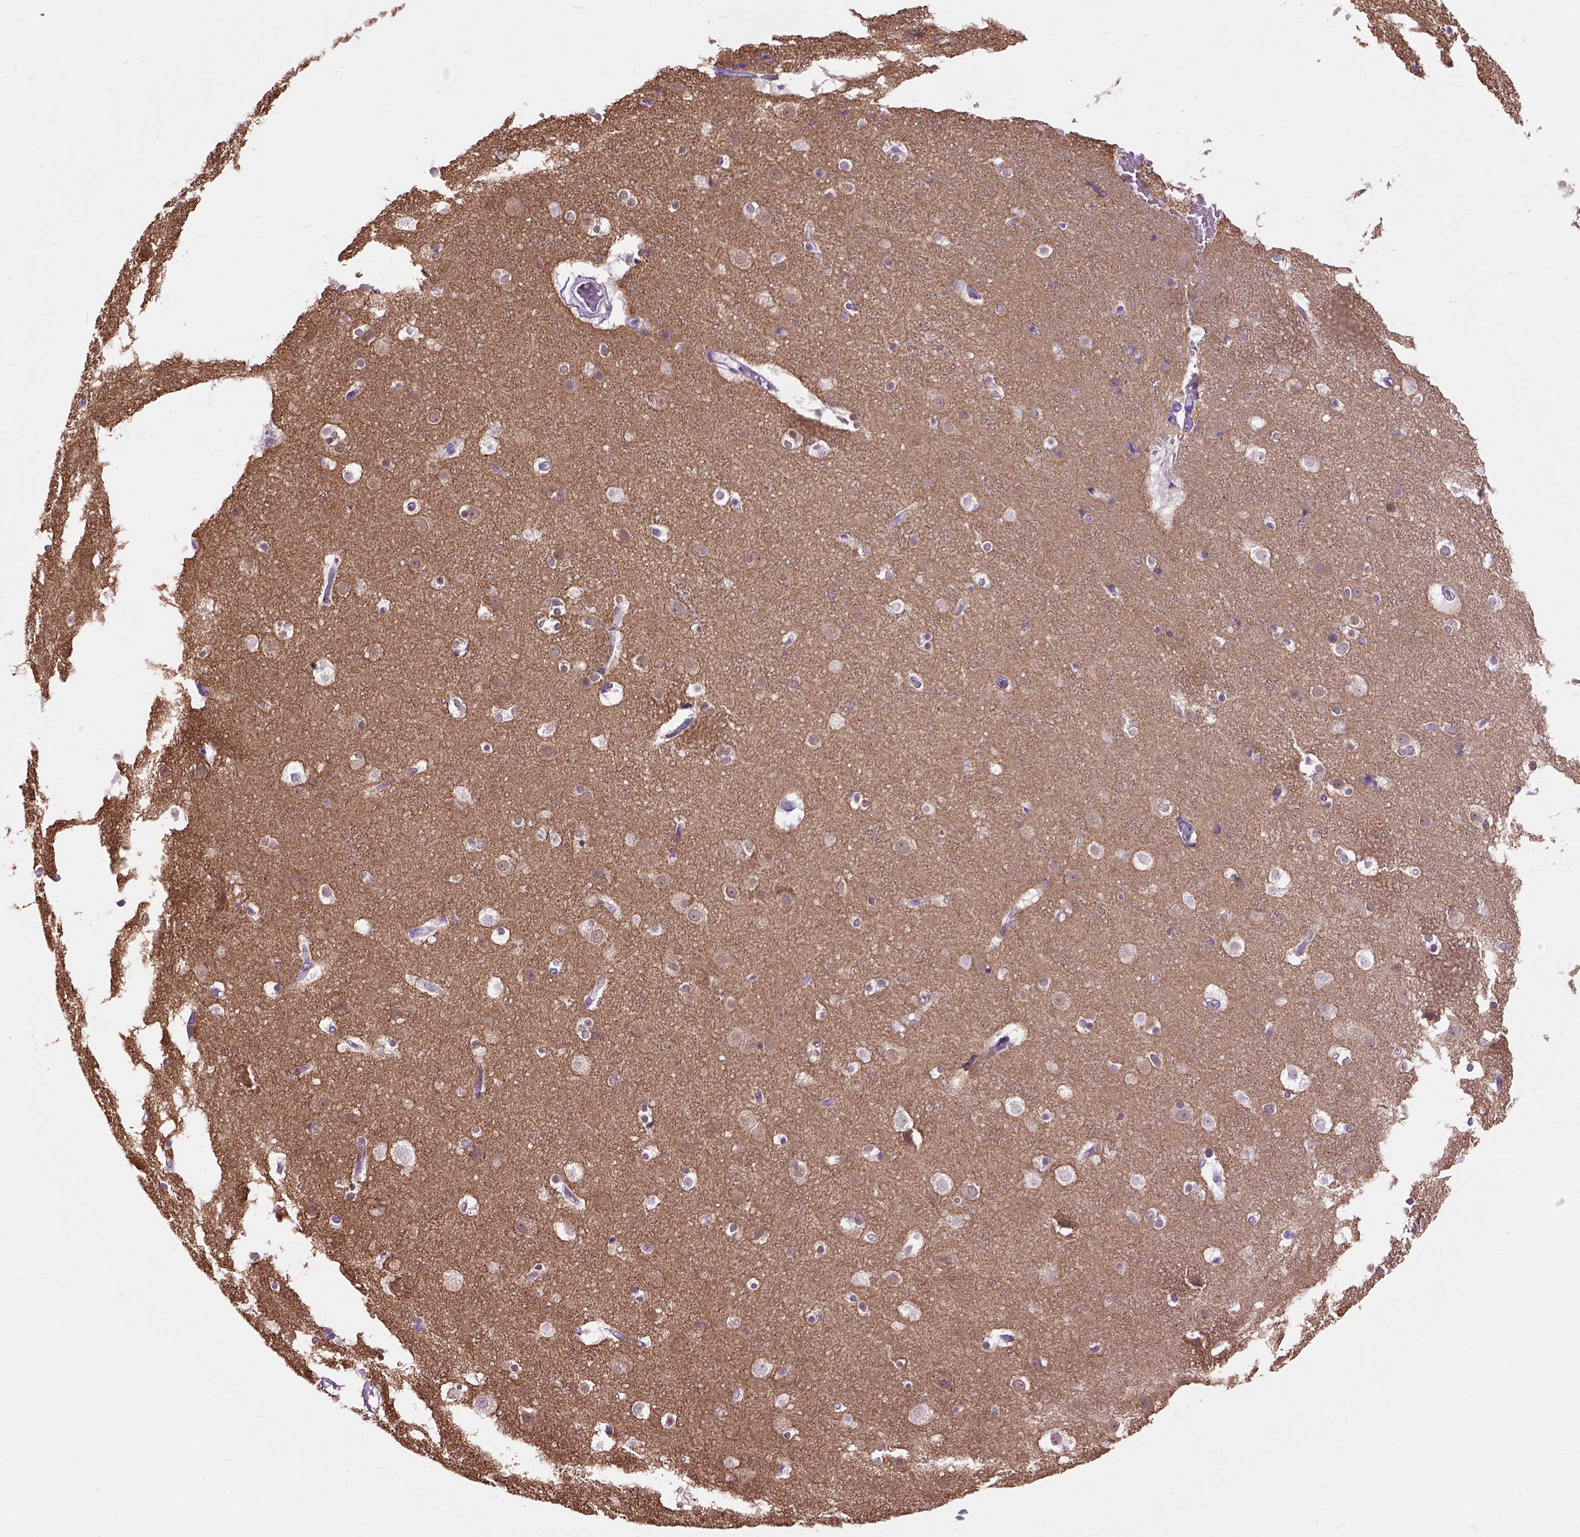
{"staining": {"intensity": "negative", "quantity": "none", "location": "none"}, "tissue": "cerebral cortex", "cell_type": "Endothelial cells", "image_type": "normal", "snomed": [{"axis": "morphology", "description": "Normal tissue, NOS"}, {"axis": "topography", "description": "Cerebral cortex"}], "caption": "An IHC photomicrograph of unremarkable cerebral cortex is shown. There is no staining in endothelial cells of cerebral cortex. The staining is performed using DAB (3,3'-diaminobenzidine) brown chromogen with nuclei counter-stained in using hematoxylin.", "gene": "MAPT", "patient": {"sex": "female", "age": 52}}